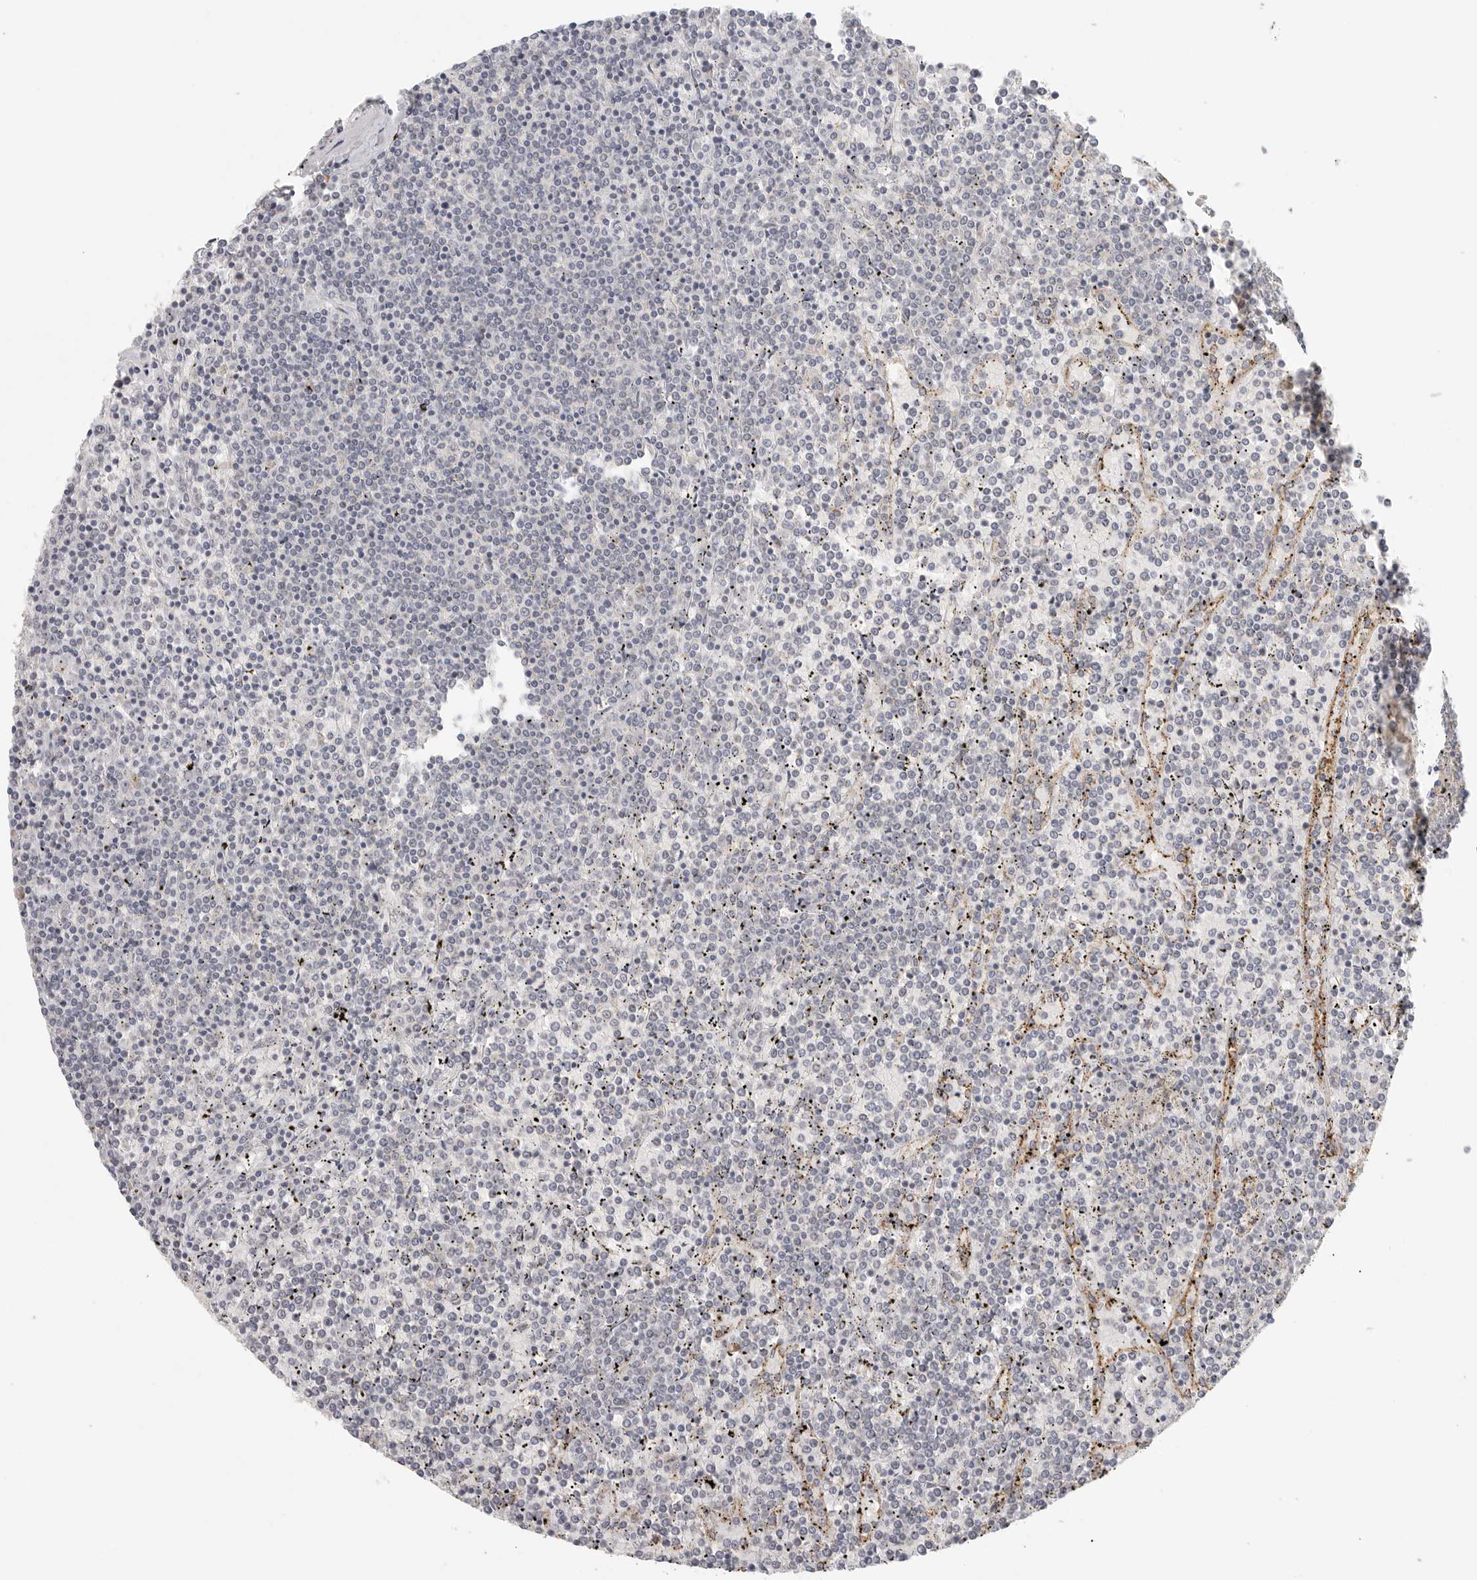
{"staining": {"intensity": "negative", "quantity": "none", "location": "none"}, "tissue": "lymphoma", "cell_type": "Tumor cells", "image_type": "cancer", "snomed": [{"axis": "morphology", "description": "Malignant lymphoma, non-Hodgkin's type, Low grade"}, {"axis": "topography", "description": "Spleen"}], "caption": "Immunohistochemistry (IHC) of lymphoma shows no positivity in tumor cells.", "gene": "SLC25A36", "patient": {"sex": "female", "age": 19}}